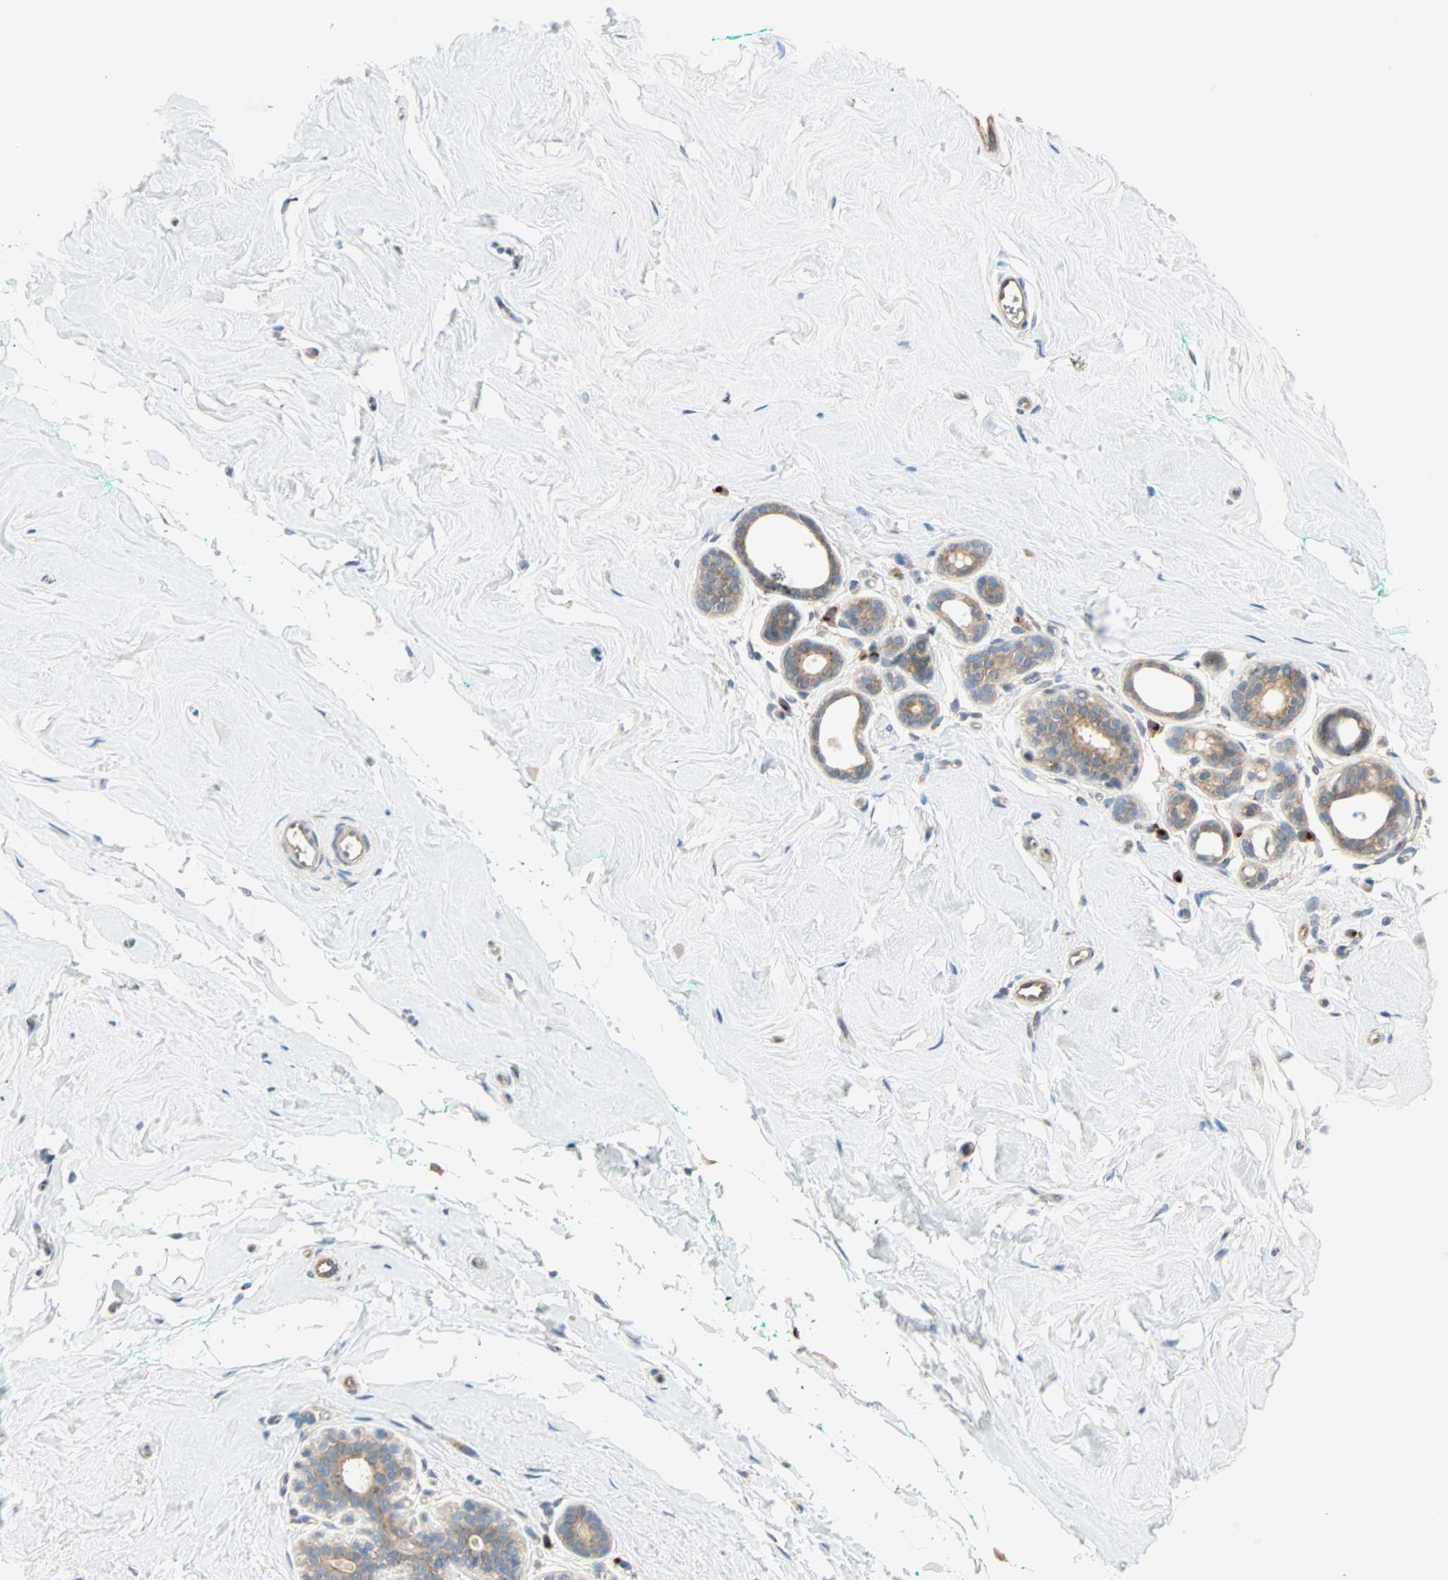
{"staining": {"intensity": "negative", "quantity": "none", "location": "none"}, "tissue": "breast", "cell_type": "Adipocytes", "image_type": "normal", "snomed": [{"axis": "morphology", "description": "Normal tissue, NOS"}, {"axis": "topography", "description": "Breast"}], "caption": "Immunohistochemical staining of normal human breast shows no significant expression in adipocytes.", "gene": "PDE8A", "patient": {"sex": "female", "age": 52}}